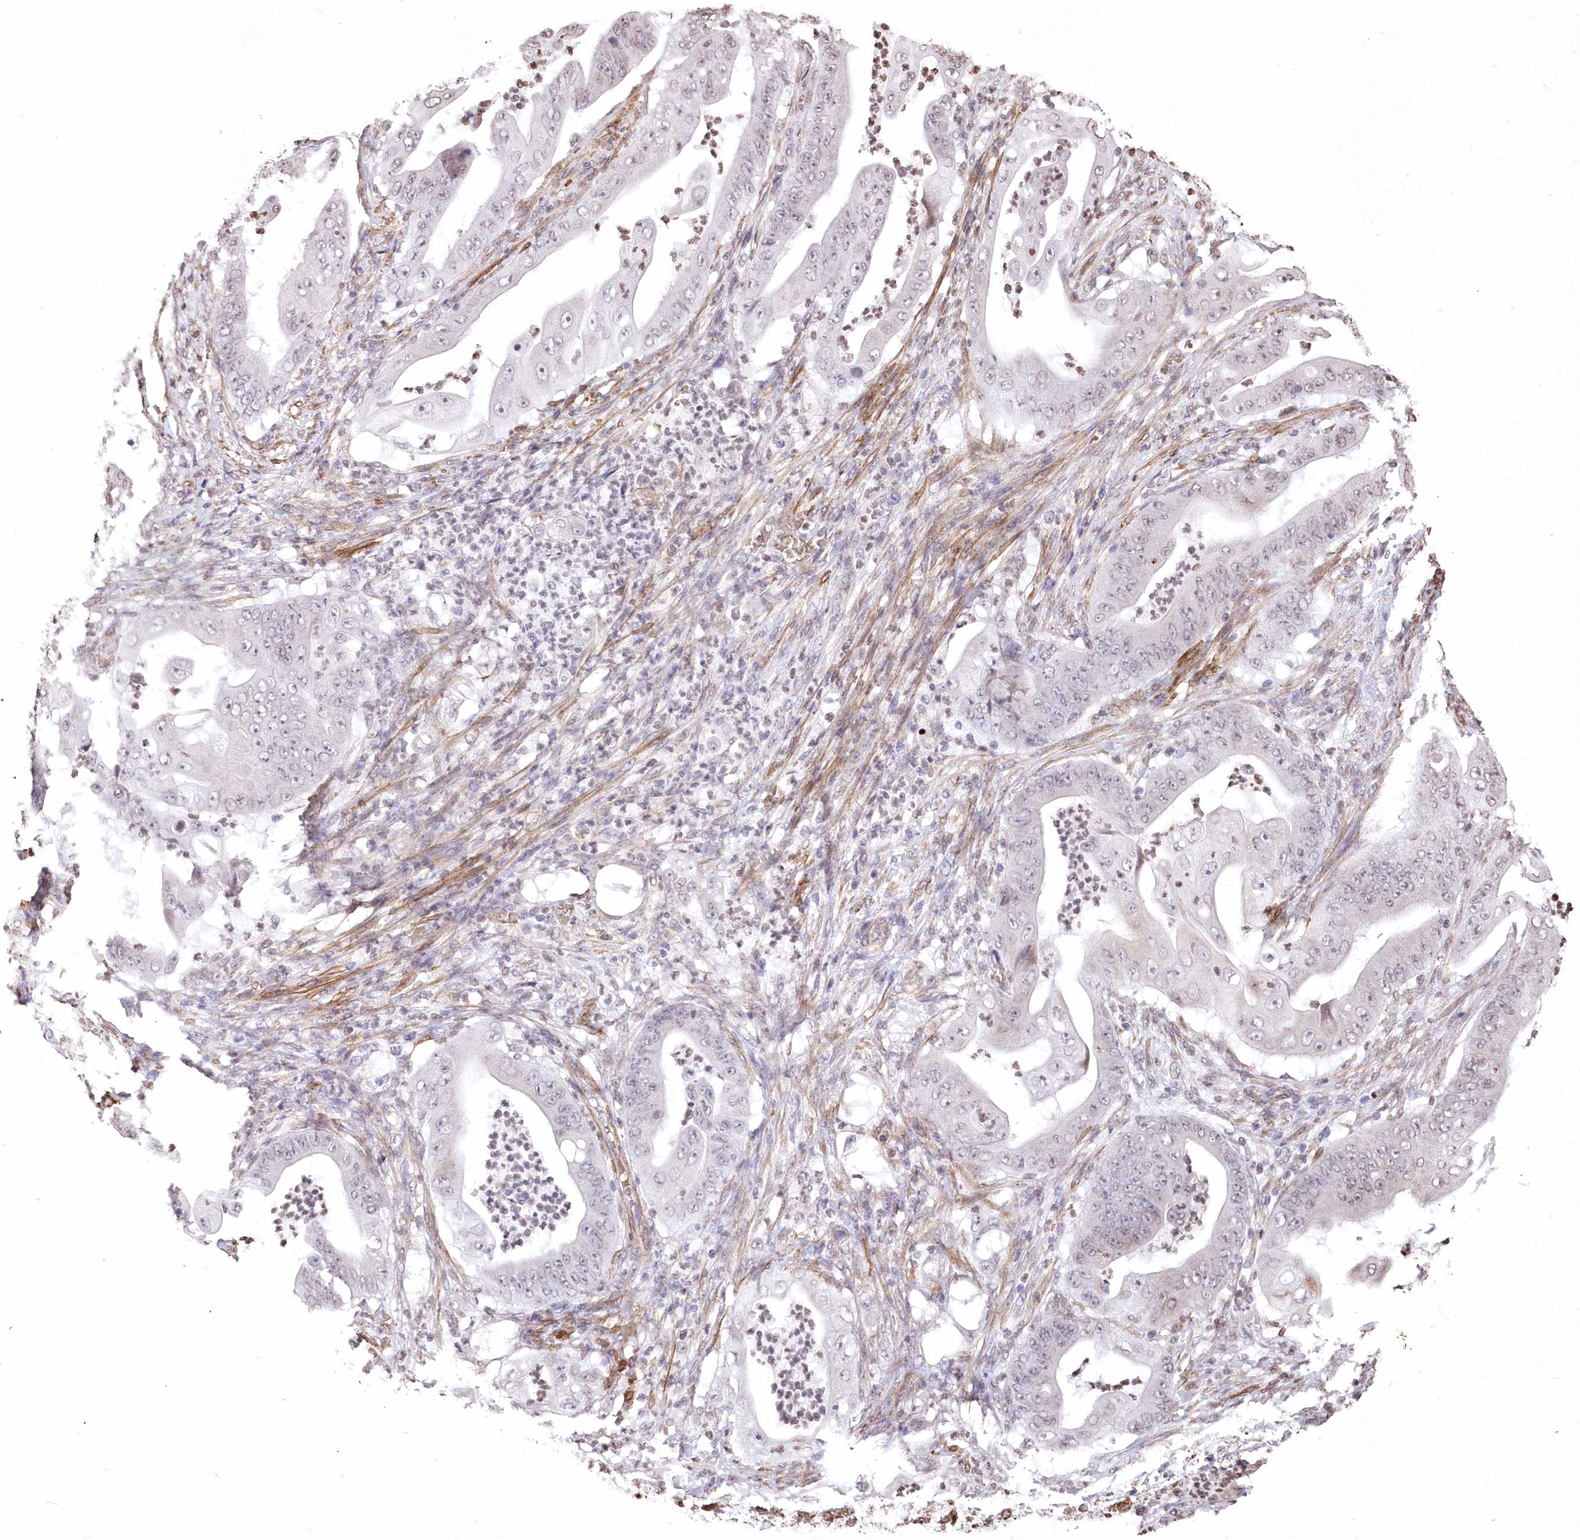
{"staining": {"intensity": "negative", "quantity": "none", "location": "none"}, "tissue": "stomach cancer", "cell_type": "Tumor cells", "image_type": "cancer", "snomed": [{"axis": "morphology", "description": "Adenocarcinoma, NOS"}, {"axis": "topography", "description": "Stomach"}], "caption": "Immunohistochemical staining of human stomach adenocarcinoma demonstrates no significant positivity in tumor cells. Nuclei are stained in blue.", "gene": "RBM27", "patient": {"sex": "female", "age": 73}}